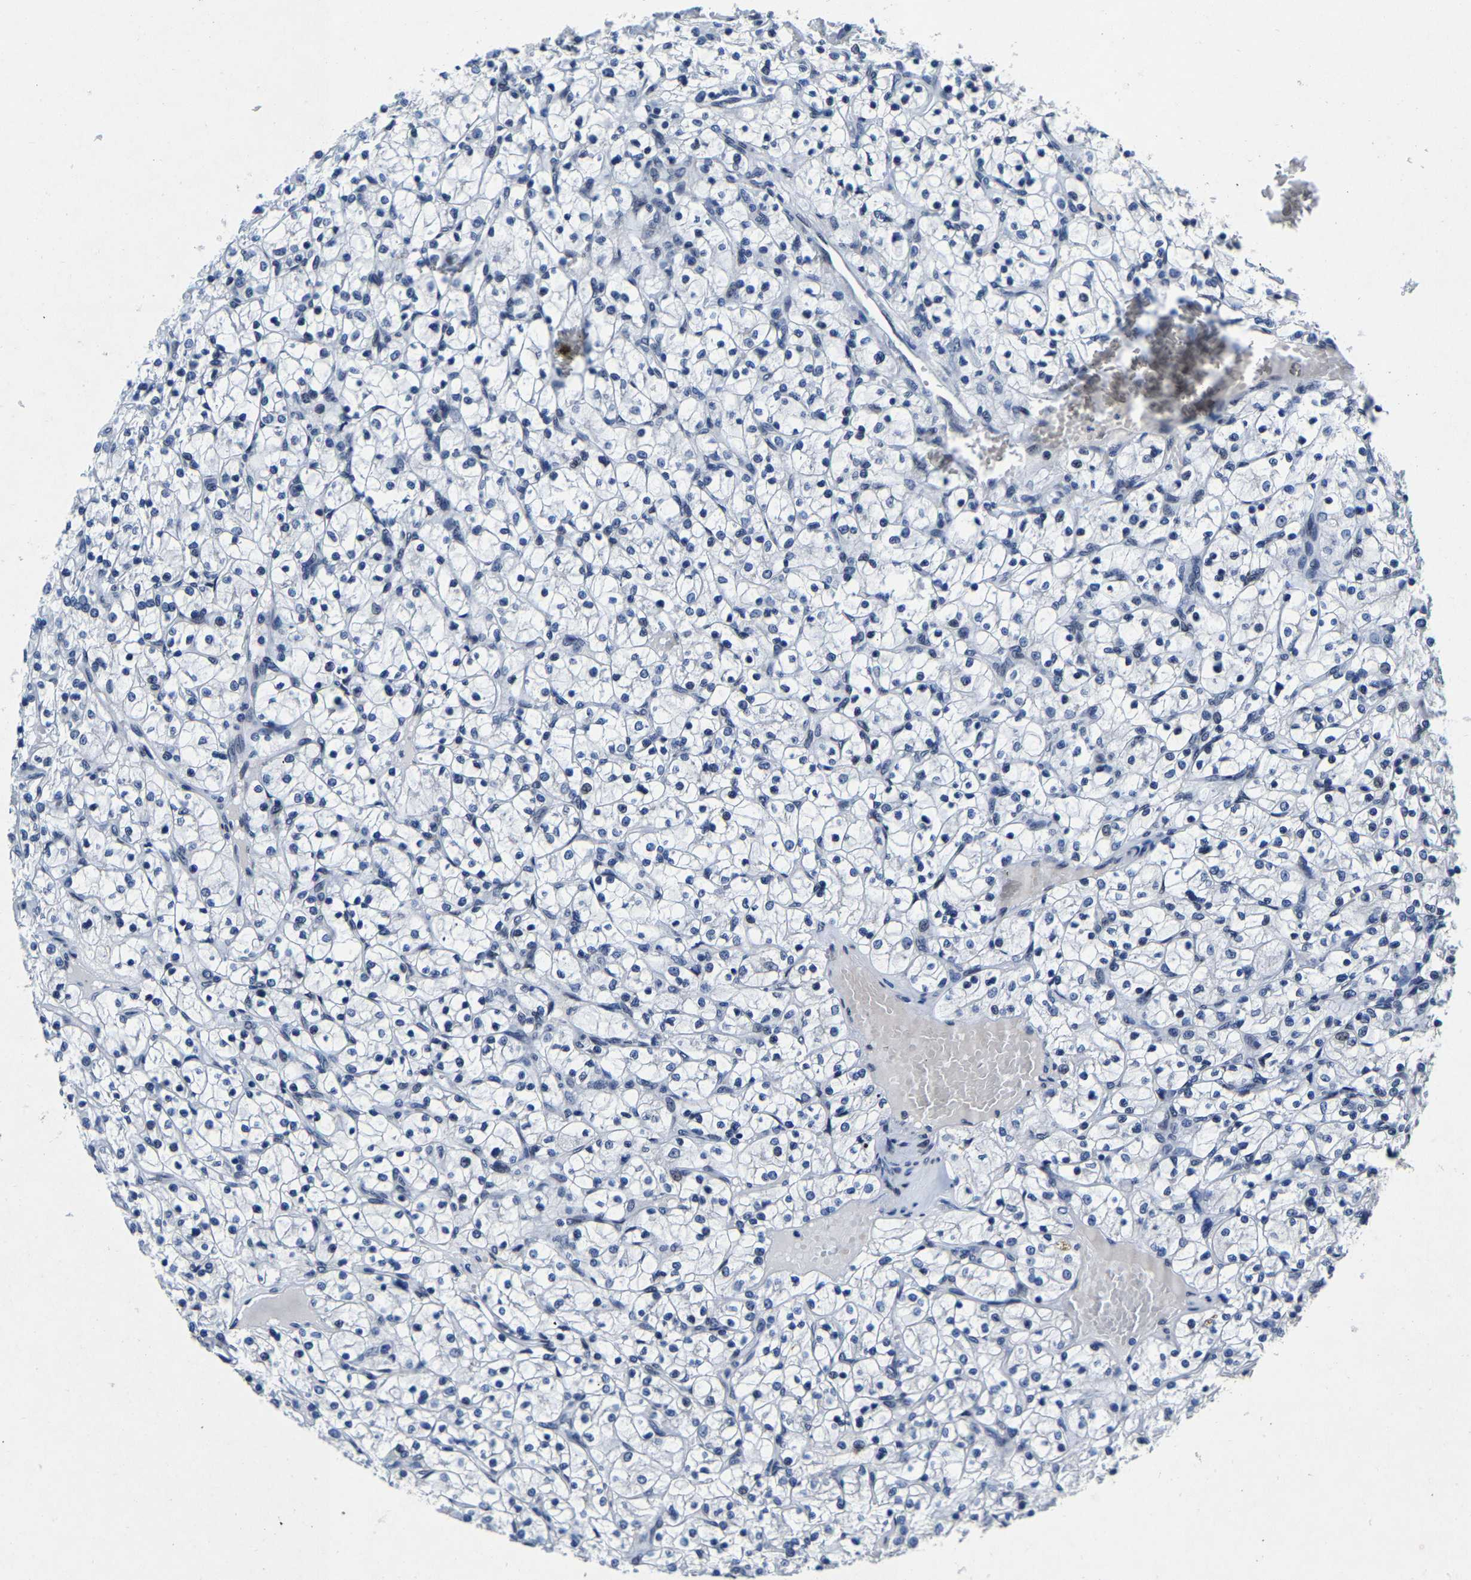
{"staining": {"intensity": "negative", "quantity": "none", "location": "none"}, "tissue": "renal cancer", "cell_type": "Tumor cells", "image_type": "cancer", "snomed": [{"axis": "morphology", "description": "Adenocarcinoma, NOS"}, {"axis": "topography", "description": "Kidney"}], "caption": "Immunohistochemistry (IHC) histopathology image of neoplastic tissue: human renal cancer stained with DAB demonstrates no significant protein positivity in tumor cells.", "gene": "UBN2", "patient": {"sex": "female", "age": 69}}